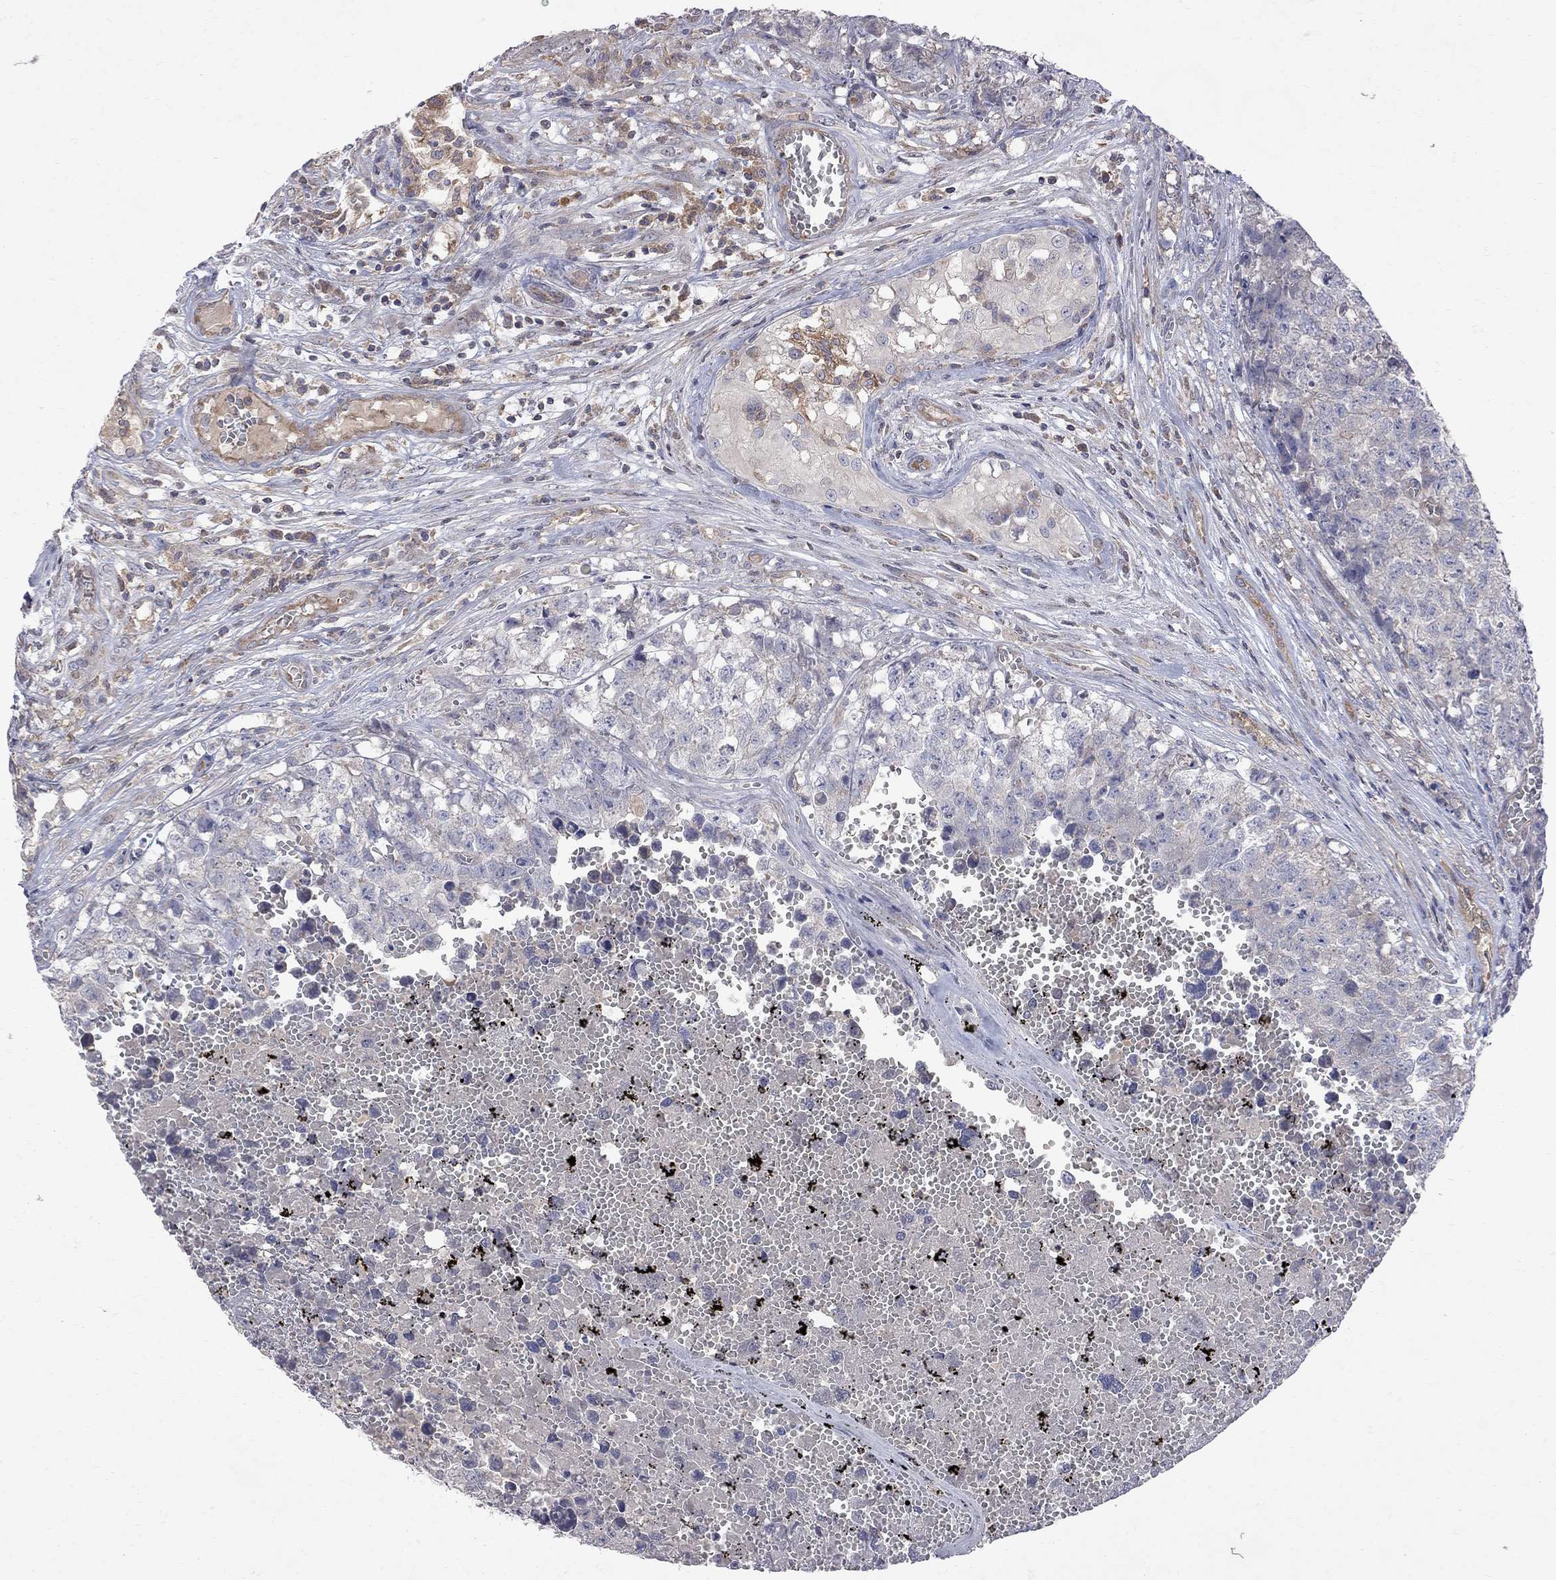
{"staining": {"intensity": "negative", "quantity": "none", "location": "none"}, "tissue": "testis cancer", "cell_type": "Tumor cells", "image_type": "cancer", "snomed": [{"axis": "morphology", "description": "Seminoma, NOS"}, {"axis": "morphology", "description": "Carcinoma, Embryonal, NOS"}, {"axis": "topography", "description": "Testis"}], "caption": "Tumor cells show no significant protein positivity in embryonal carcinoma (testis). (IHC, brightfield microscopy, high magnification).", "gene": "ABI3", "patient": {"sex": "male", "age": 22}}